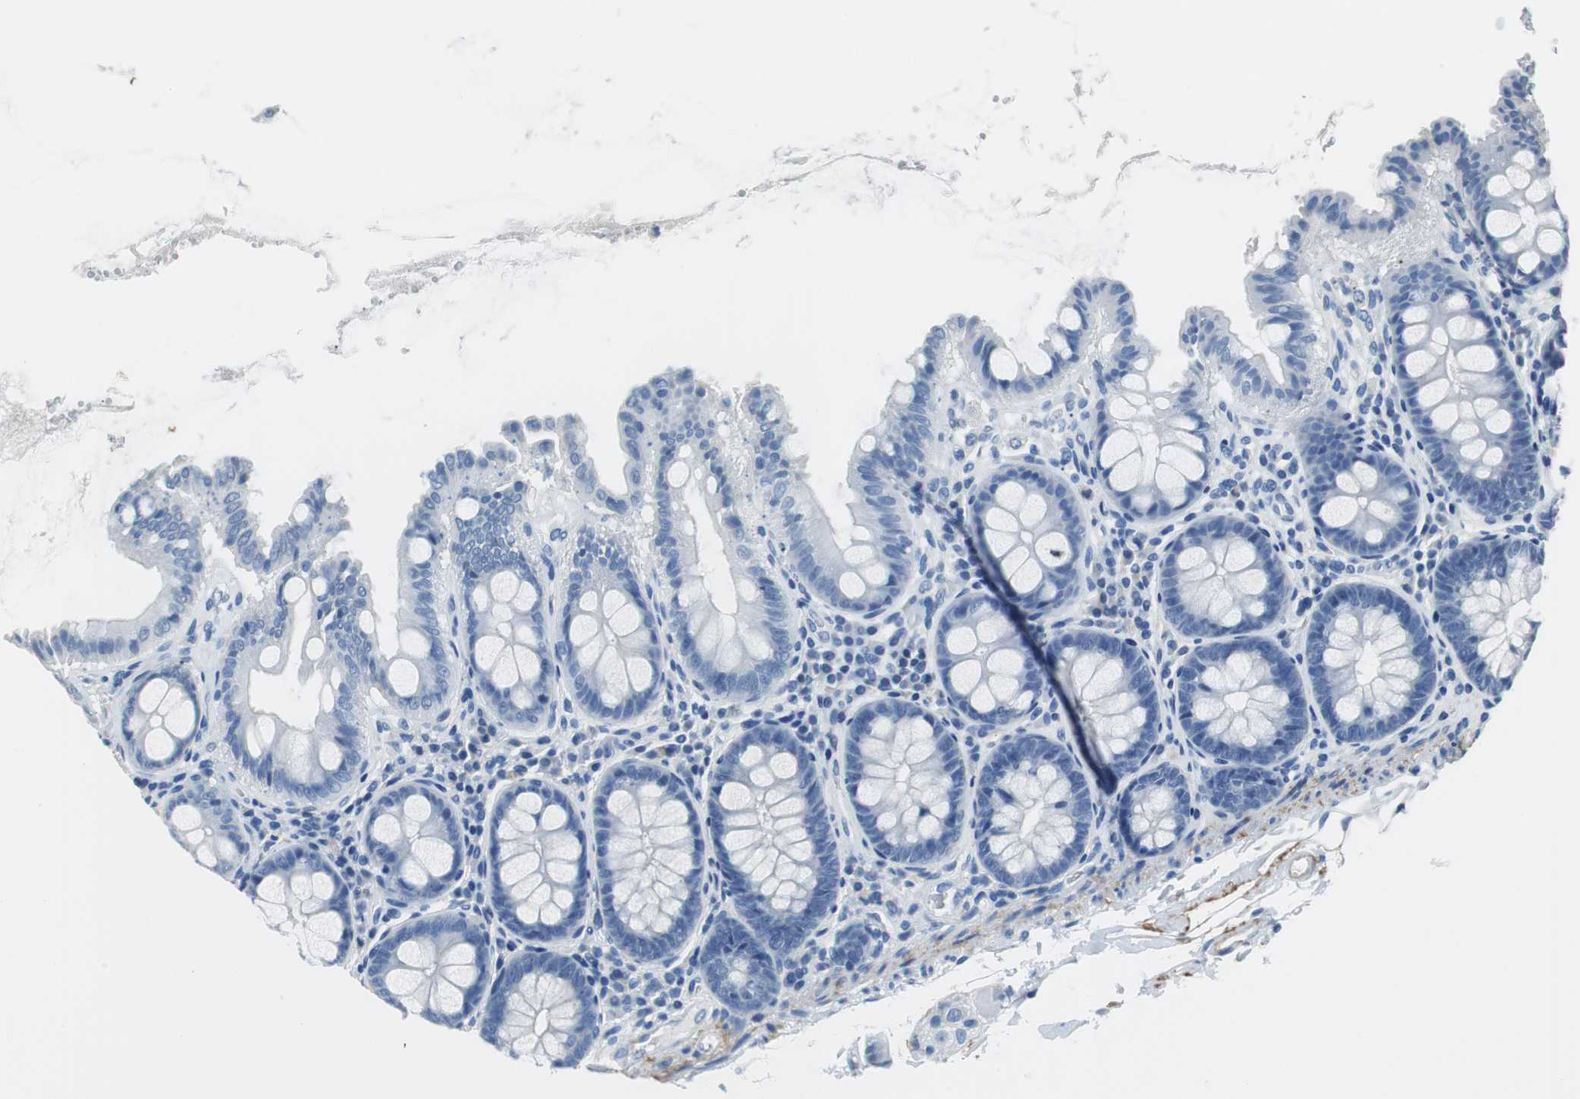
{"staining": {"intensity": "negative", "quantity": "none", "location": "none"}, "tissue": "colon", "cell_type": "Endothelial cells", "image_type": "normal", "snomed": [{"axis": "morphology", "description": "Normal tissue, NOS"}, {"axis": "topography", "description": "Colon"}], "caption": "IHC histopathology image of normal human colon stained for a protein (brown), which reveals no positivity in endothelial cells. (DAB IHC with hematoxylin counter stain).", "gene": "MUC7", "patient": {"sex": "female", "age": 61}}